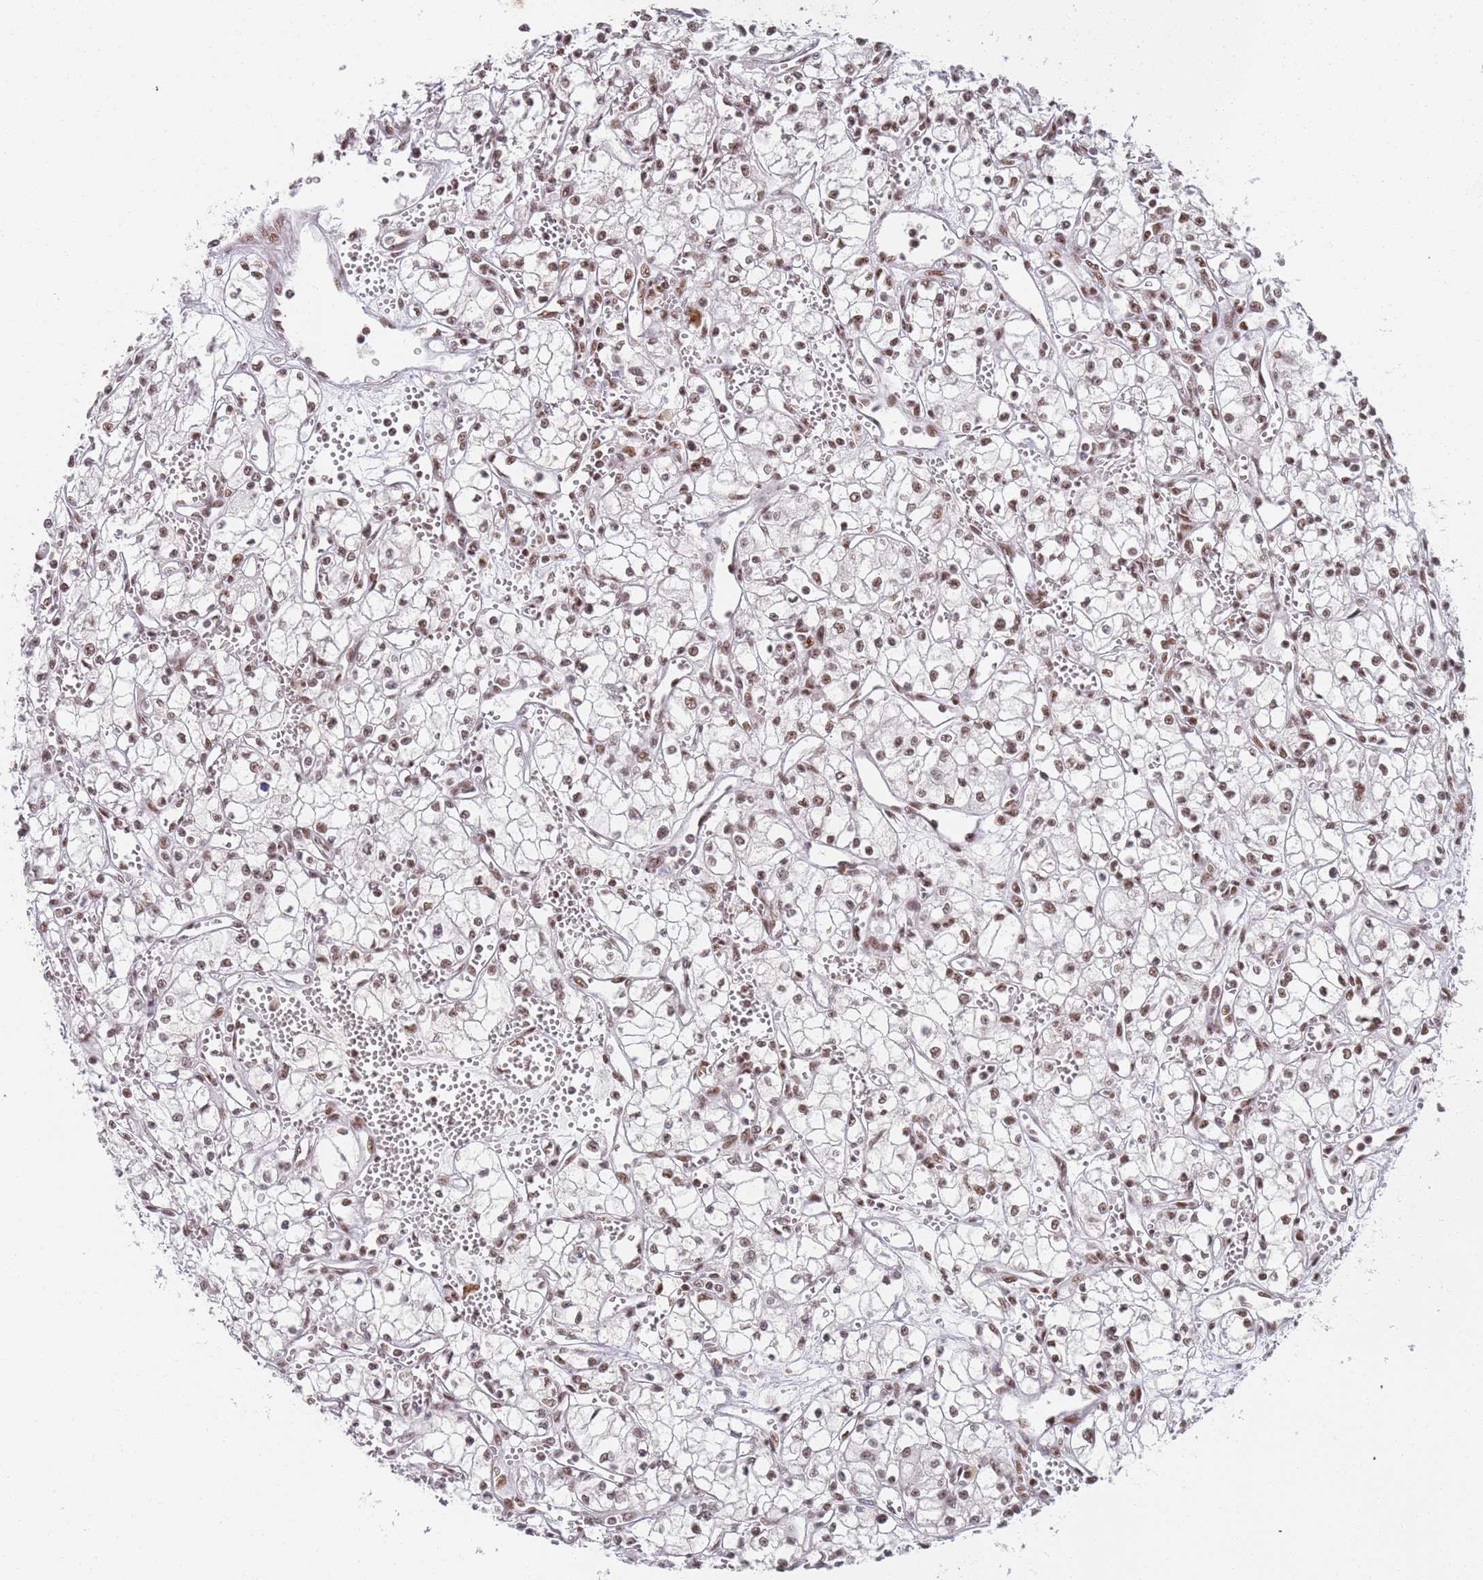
{"staining": {"intensity": "weak", "quantity": ">75%", "location": "nuclear"}, "tissue": "renal cancer", "cell_type": "Tumor cells", "image_type": "cancer", "snomed": [{"axis": "morphology", "description": "Adenocarcinoma, NOS"}, {"axis": "topography", "description": "Kidney"}], "caption": "Renal cancer was stained to show a protein in brown. There is low levels of weak nuclear staining in approximately >75% of tumor cells.", "gene": "AKAP8L", "patient": {"sex": "male", "age": 59}}